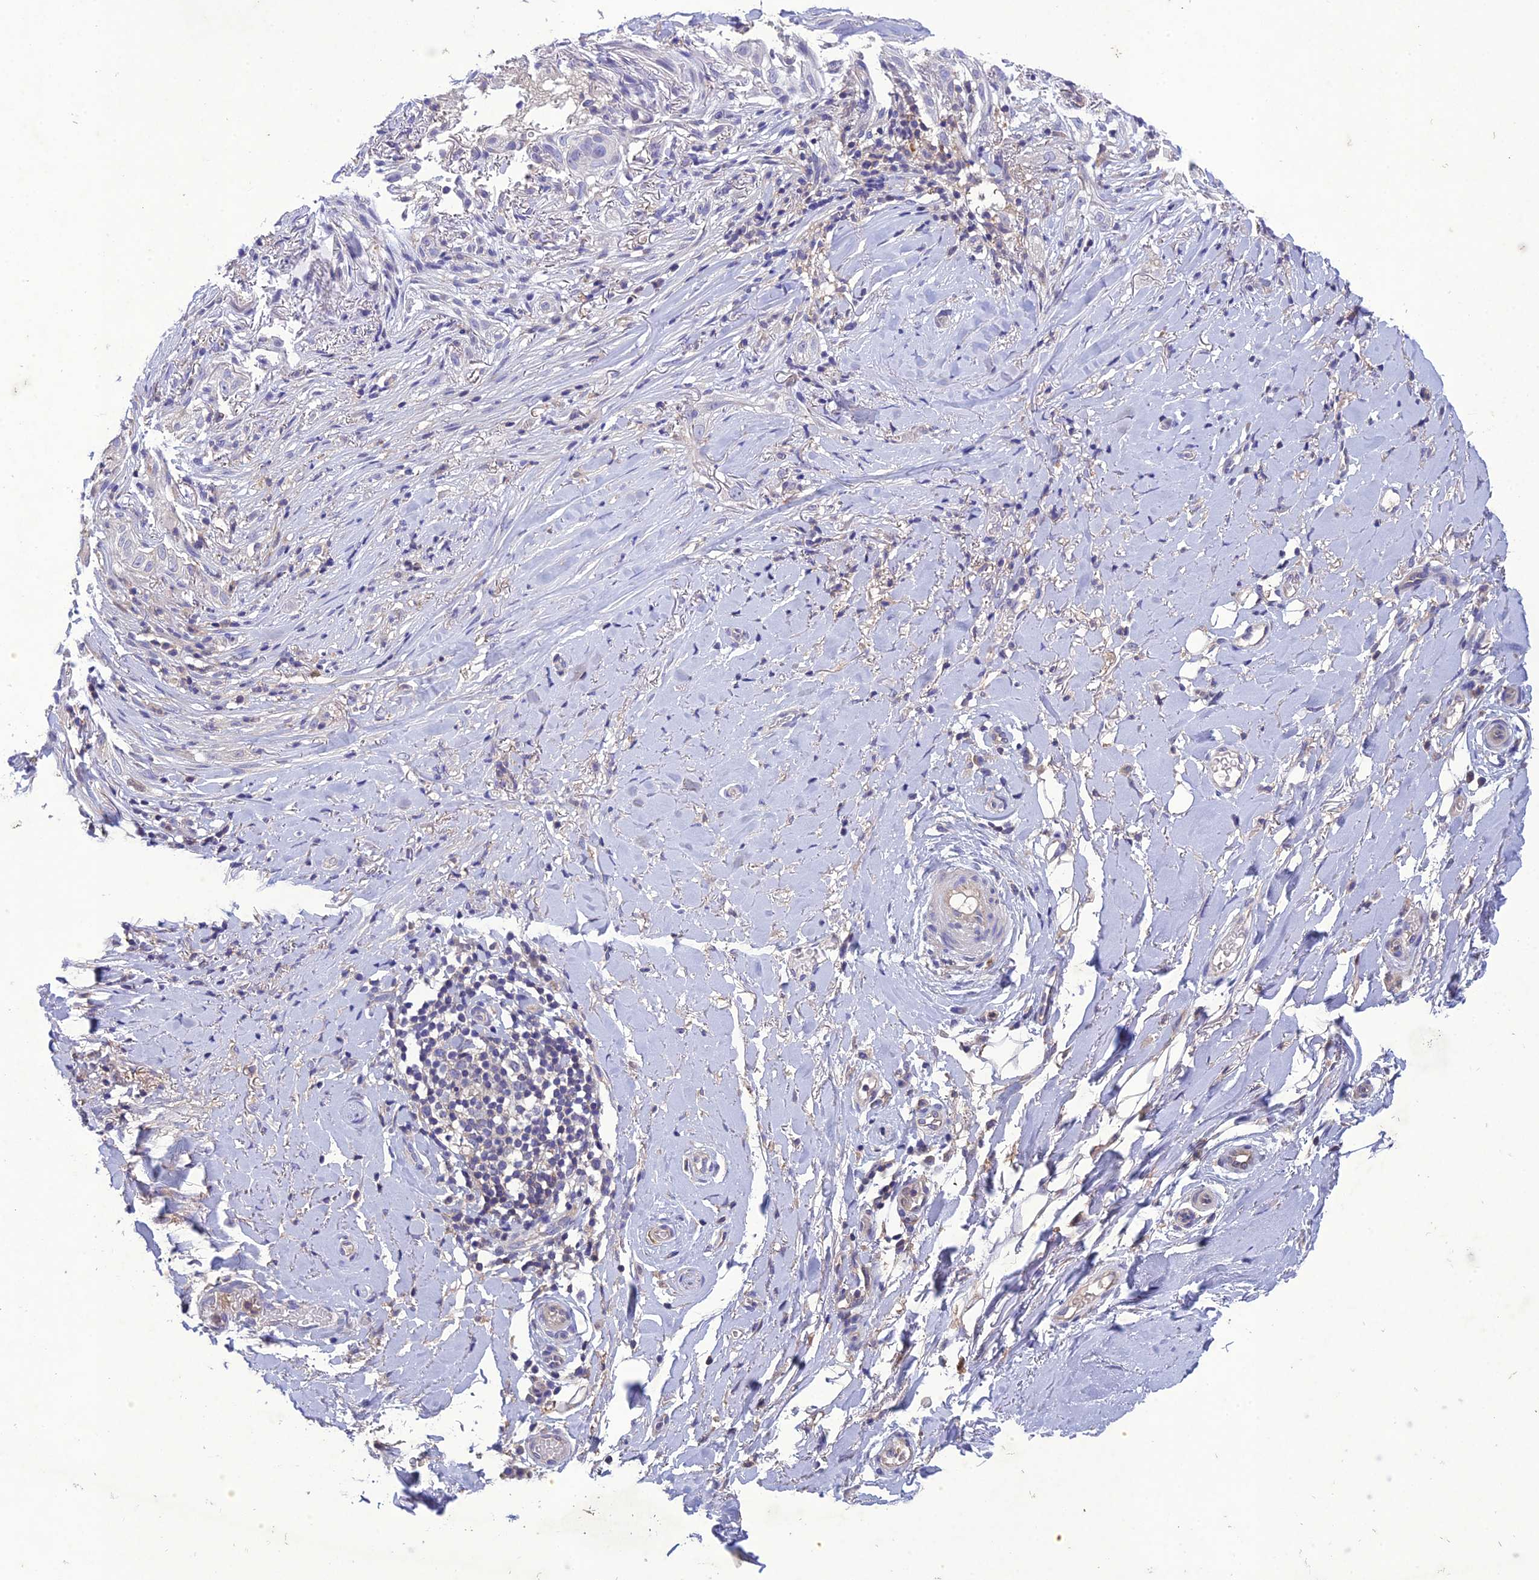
{"staining": {"intensity": "negative", "quantity": "none", "location": "none"}, "tissue": "adipose tissue", "cell_type": "Adipocytes", "image_type": "normal", "snomed": [{"axis": "morphology", "description": "Normal tissue, NOS"}, {"axis": "morphology", "description": "Basal cell carcinoma"}, {"axis": "topography", "description": "Skin"}], "caption": "IHC histopathology image of benign adipose tissue: human adipose tissue stained with DAB exhibits no significant protein staining in adipocytes.", "gene": "SNX24", "patient": {"sex": "female", "age": 89}}